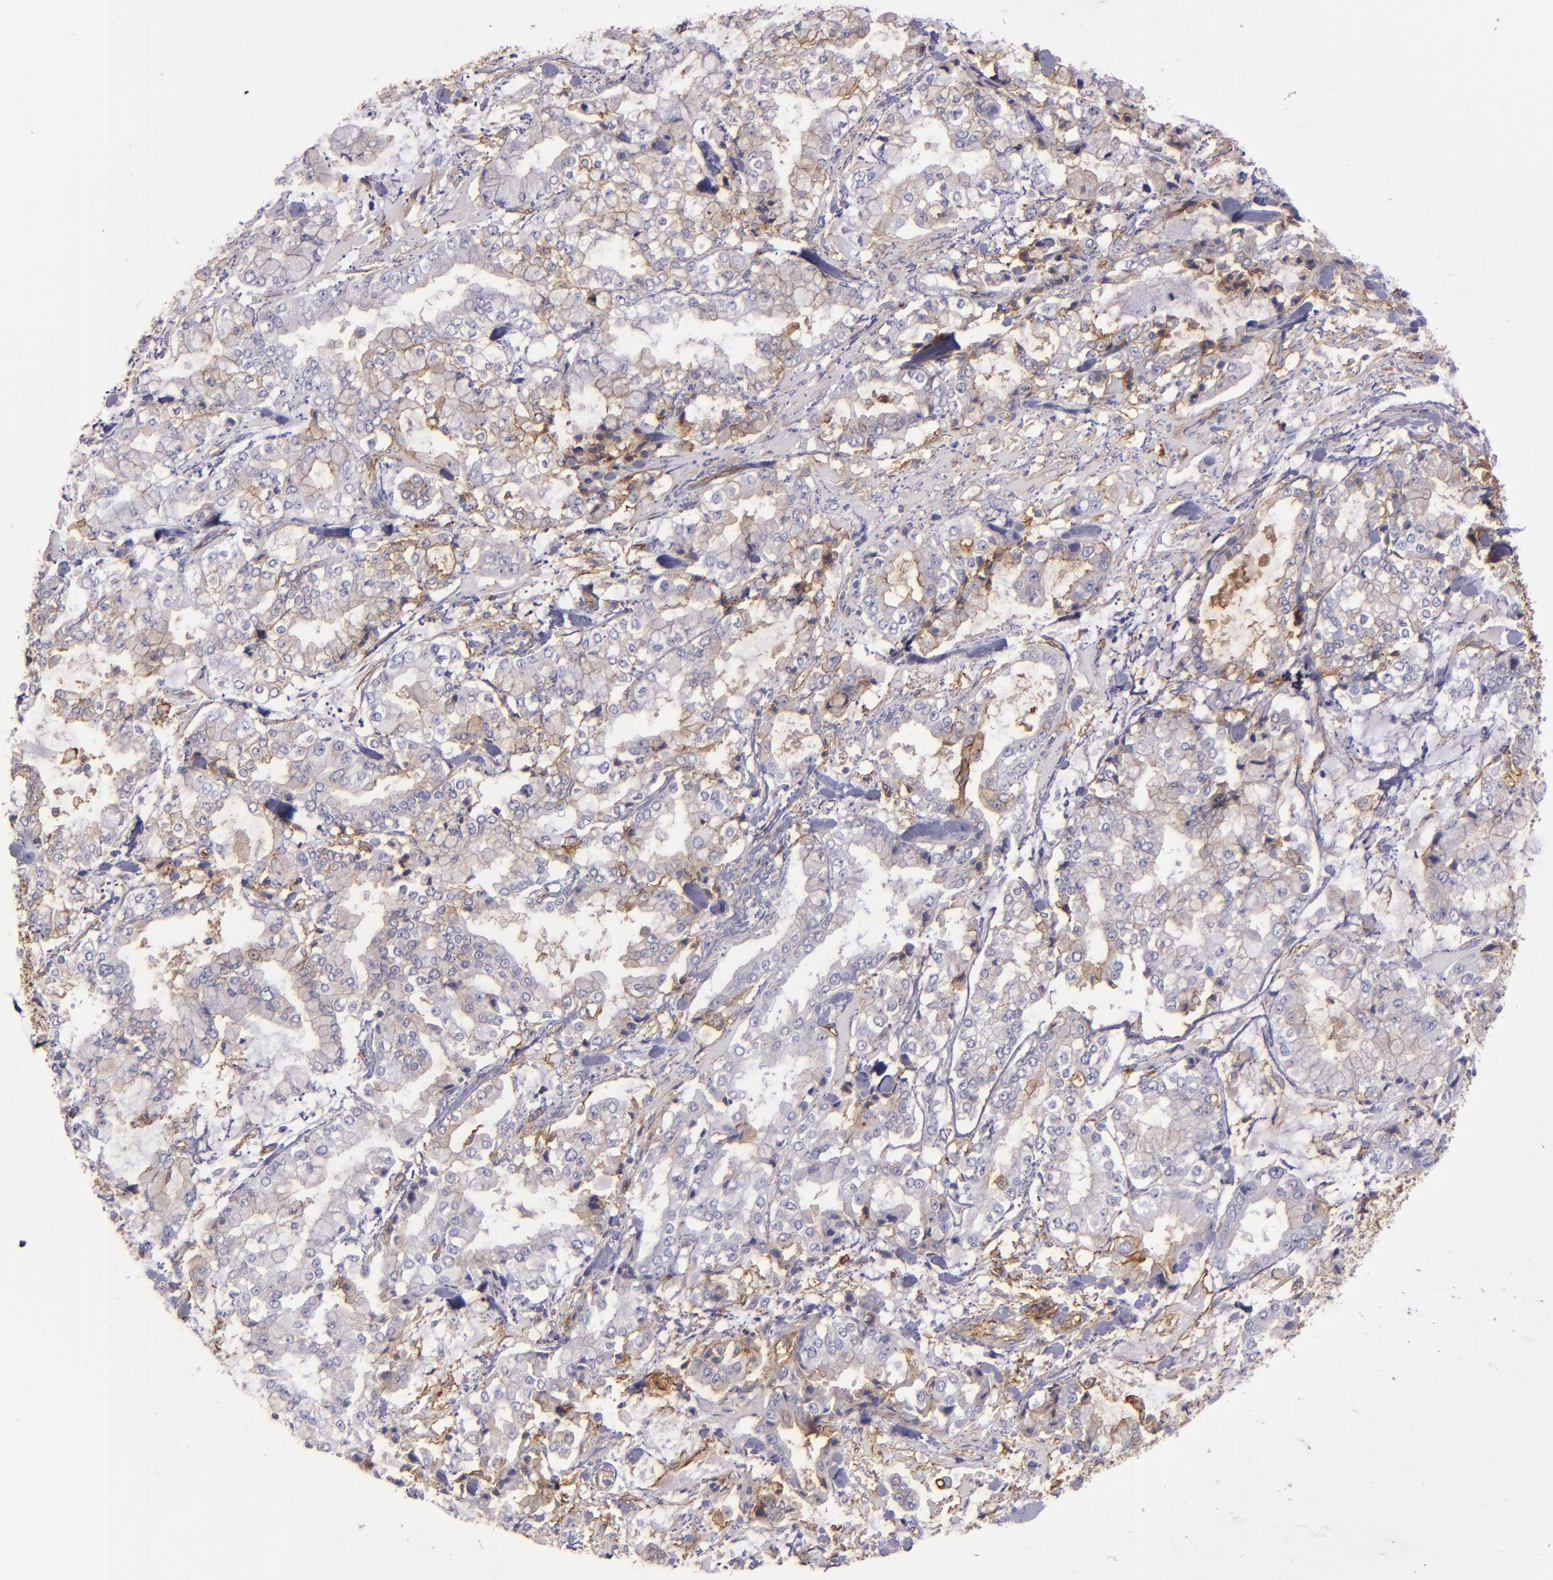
{"staining": {"intensity": "weak", "quantity": "25%-75%", "location": "cytoplasmic/membranous"}, "tissue": "stomach cancer", "cell_type": "Tumor cells", "image_type": "cancer", "snomed": [{"axis": "morphology", "description": "Normal tissue, NOS"}, {"axis": "morphology", "description": "Adenocarcinoma, NOS"}, {"axis": "topography", "description": "Stomach, upper"}, {"axis": "topography", "description": "Stomach"}], "caption": "Brown immunohistochemical staining in stomach cancer exhibits weak cytoplasmic/membranous expression in about 25%-75% of tumor cells.", "gene": "CD9", "patient": {"sex": "male", "age": 76}}